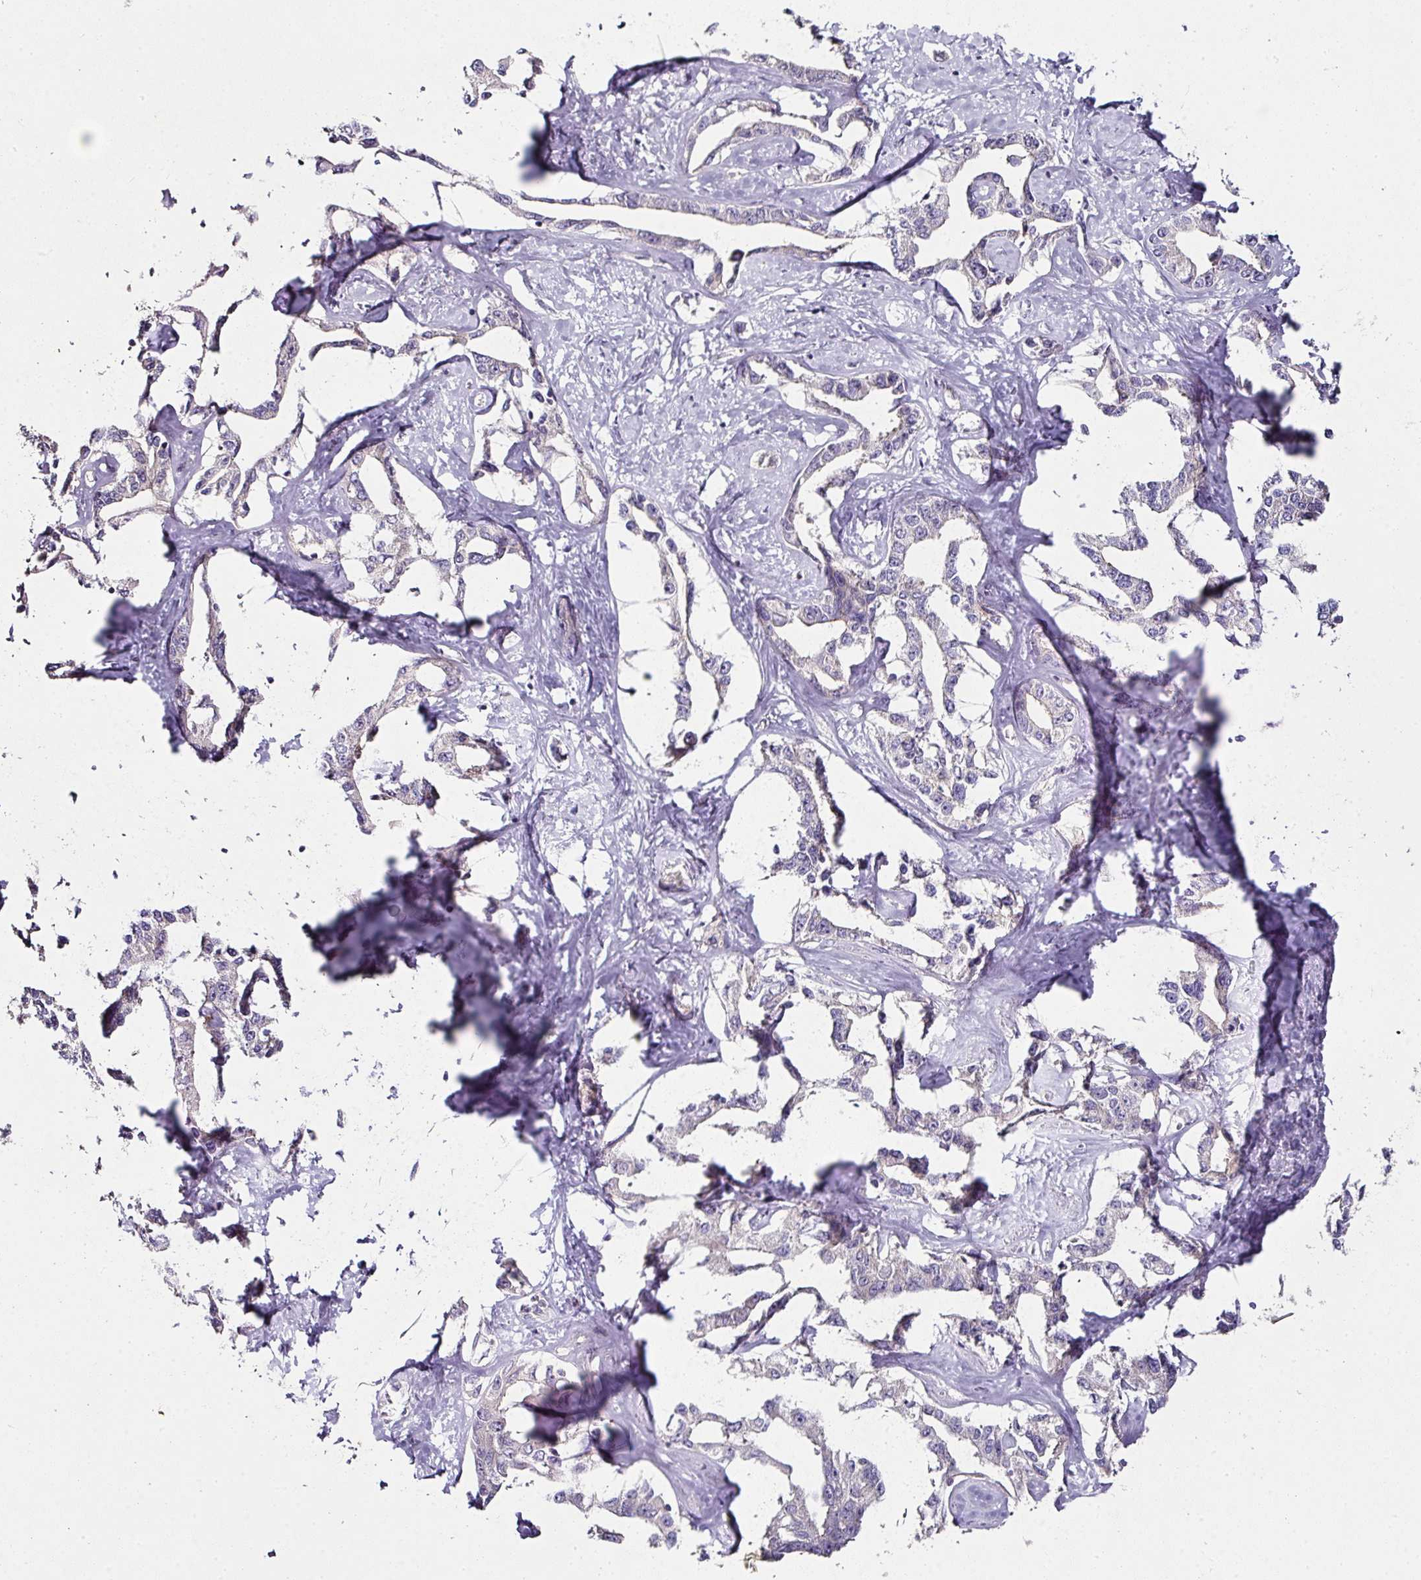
{"staining": {"intensity": "negative", "quantity": "none", "location": "none"}, "tissue": "liver cancer", "cell_type": "Tumor cells", "image_type": "cancer", "snomed": [{"axis": "morphology", "description": "Cholangiocarcinoma"}, {"axis": "topography", "description": "Liver"}], "caption": "Micrograph shows no significant protein expression in tumor cells of cholangiocarcinoma (liver).", "gene": "SKIC2", "patient": {"sex": "male", "age": 59}}